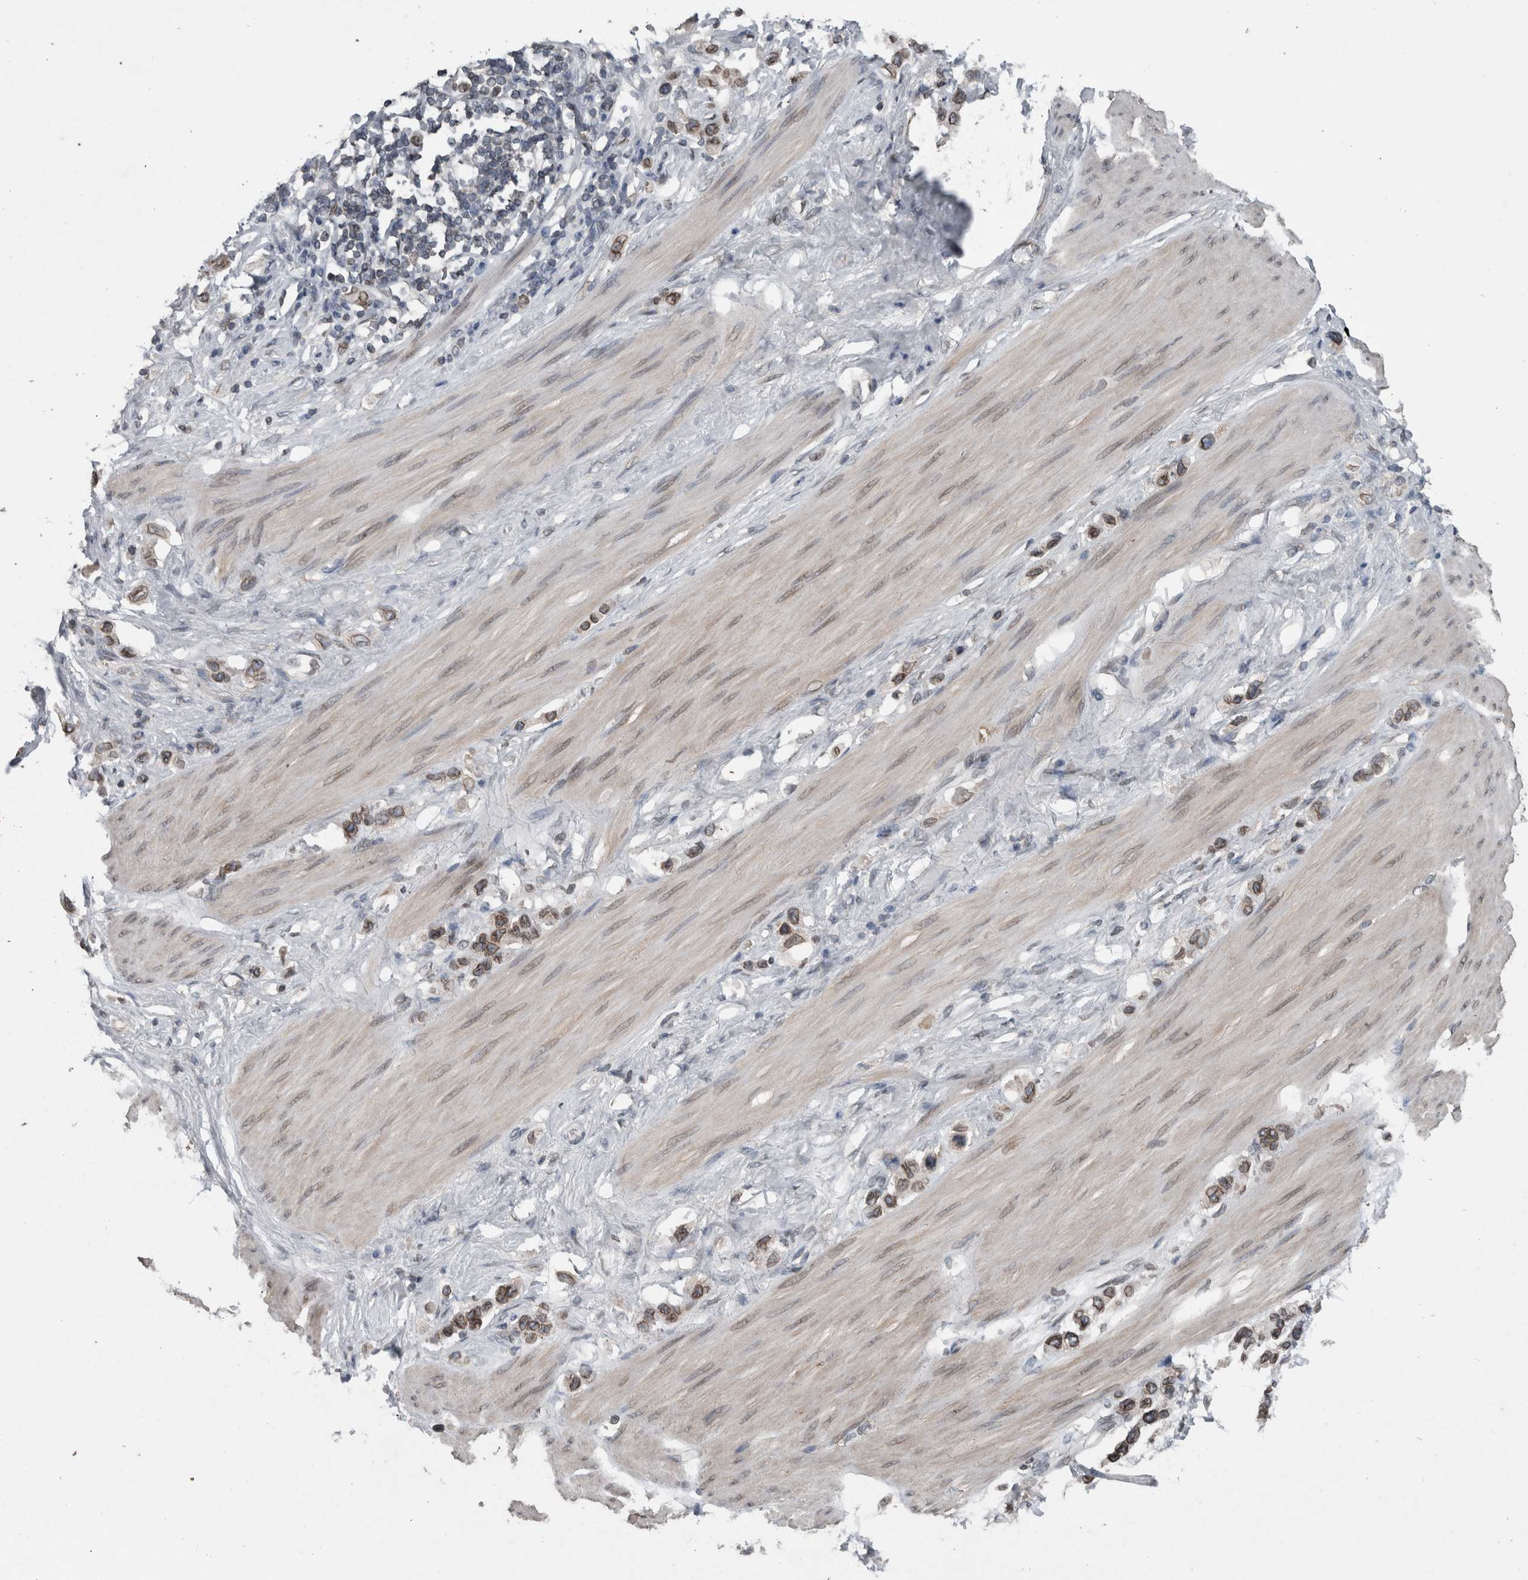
{"staining": {"intensity": "moderate", "quantity": ">75%", "location": "cytoplasmic/membranous,nuclear"}, "tissue": "stomach cancer", "cell_type": "Tumor cells", "image_type": "cancer", "snomed": [{"axis": "morphology", "description": "Adenocarcinoma, NOS"}, {"axis": "topography", "description": "Stomach"}], "caption": "The image shows immunohistochemical staining of stomach adenocarcinoma. There is moderate cytoplasmic/membranous and nuclear staining is seen in about >75% of tumor cells.", "gene": "RANBP2", "patient": {"sex": "female", "age": 65}}